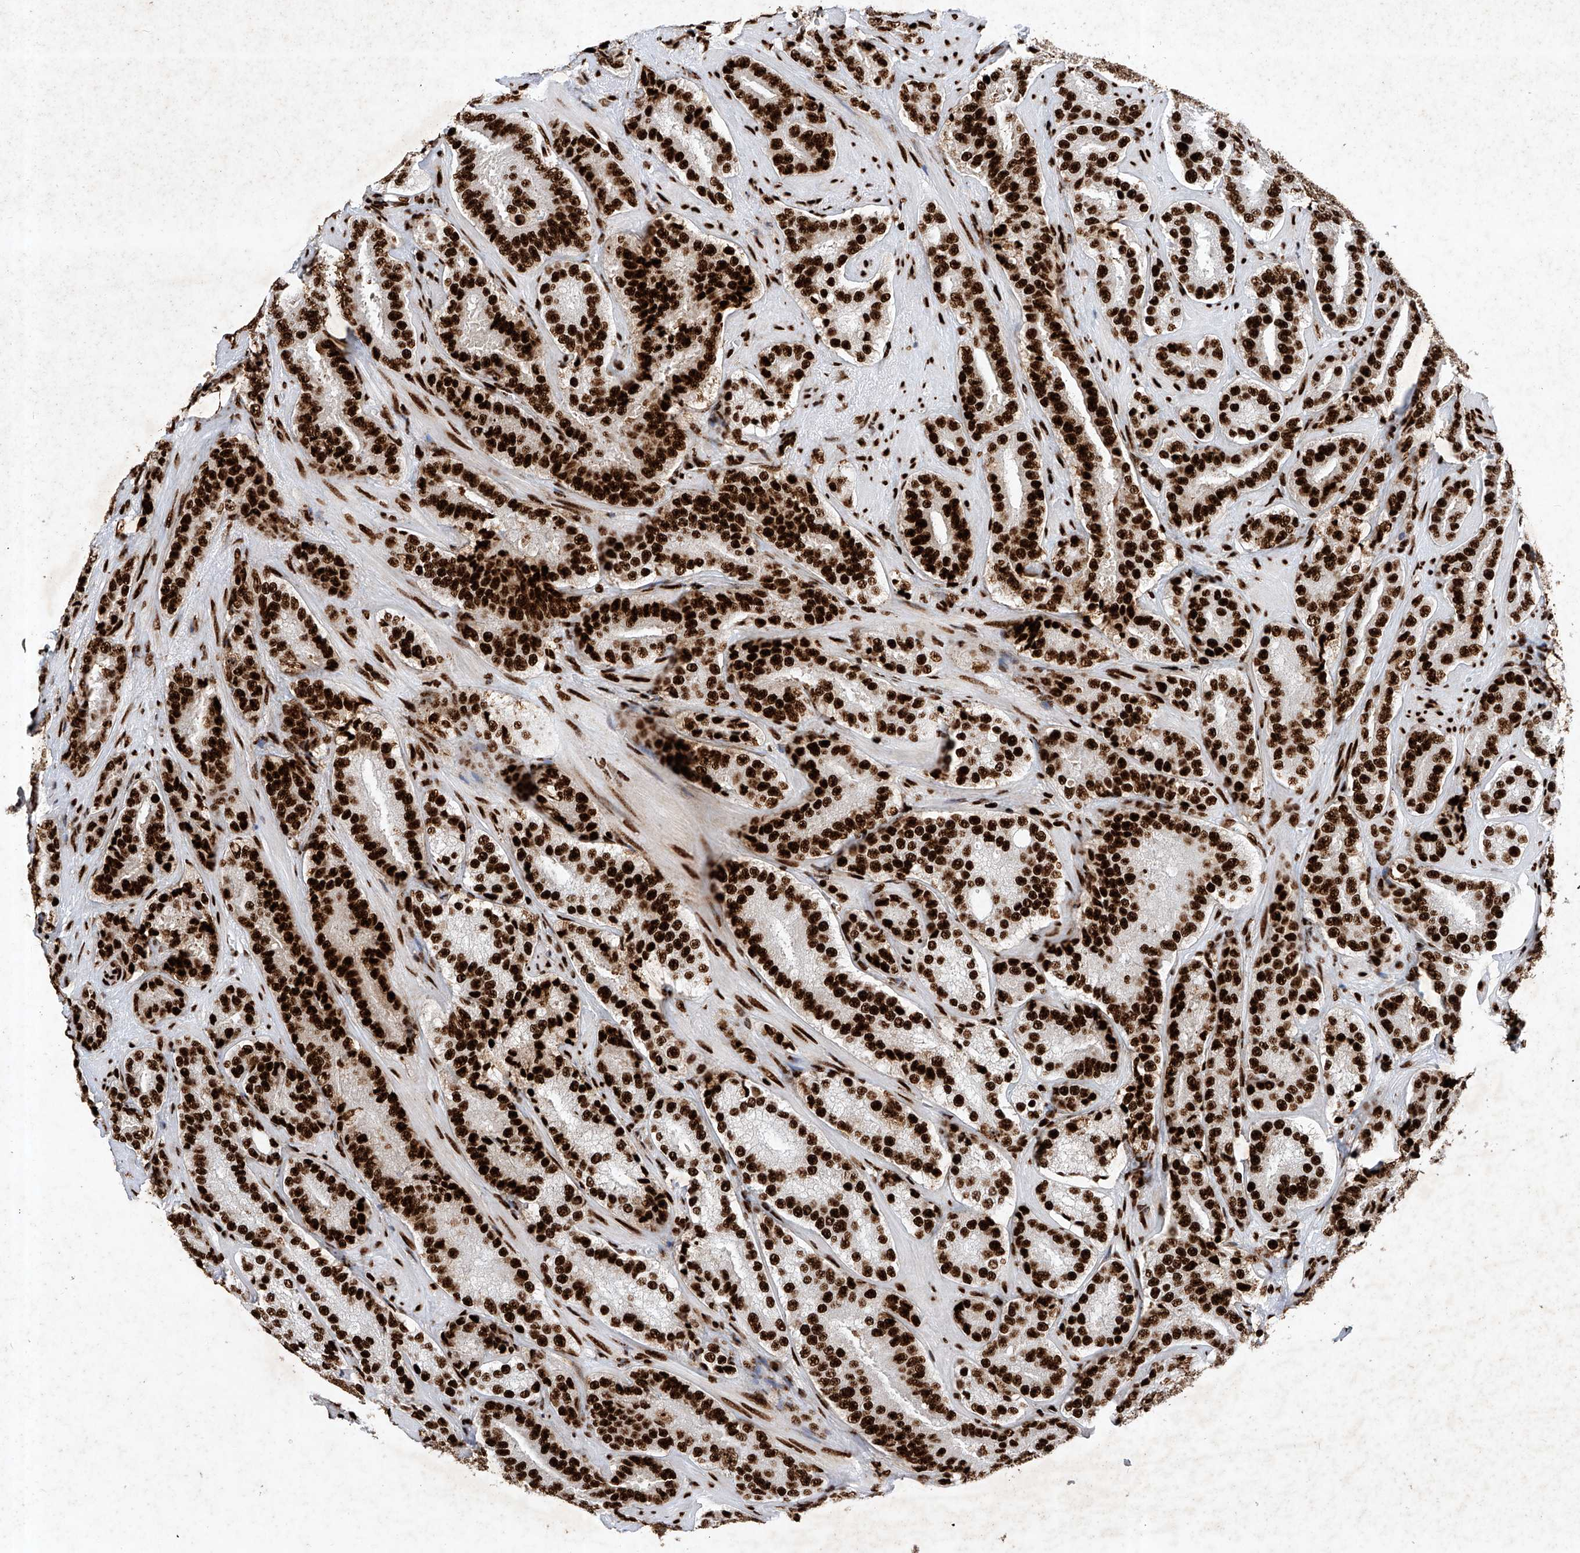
{"staining": {"intensity": "strong", "quantity": ">75%", "location": "nuclear"}, "tissue": "prostate cancer", "cell_type": "Tumor cells", "image_type": "cancer", "snomed": [{"axis": "morphology", "description": "Adenocarcinoma, High grade"}, {"axis": "topography", "description": "Prostate"}], "caption": "Protein staining of adenocarcinoma (high-grade) (prostate) tissue exhibits strong nuclear expression in approximately >75% of tumor cells.", "gene": "SRSF6", "patient": {"sex": "male", "age": 60}}